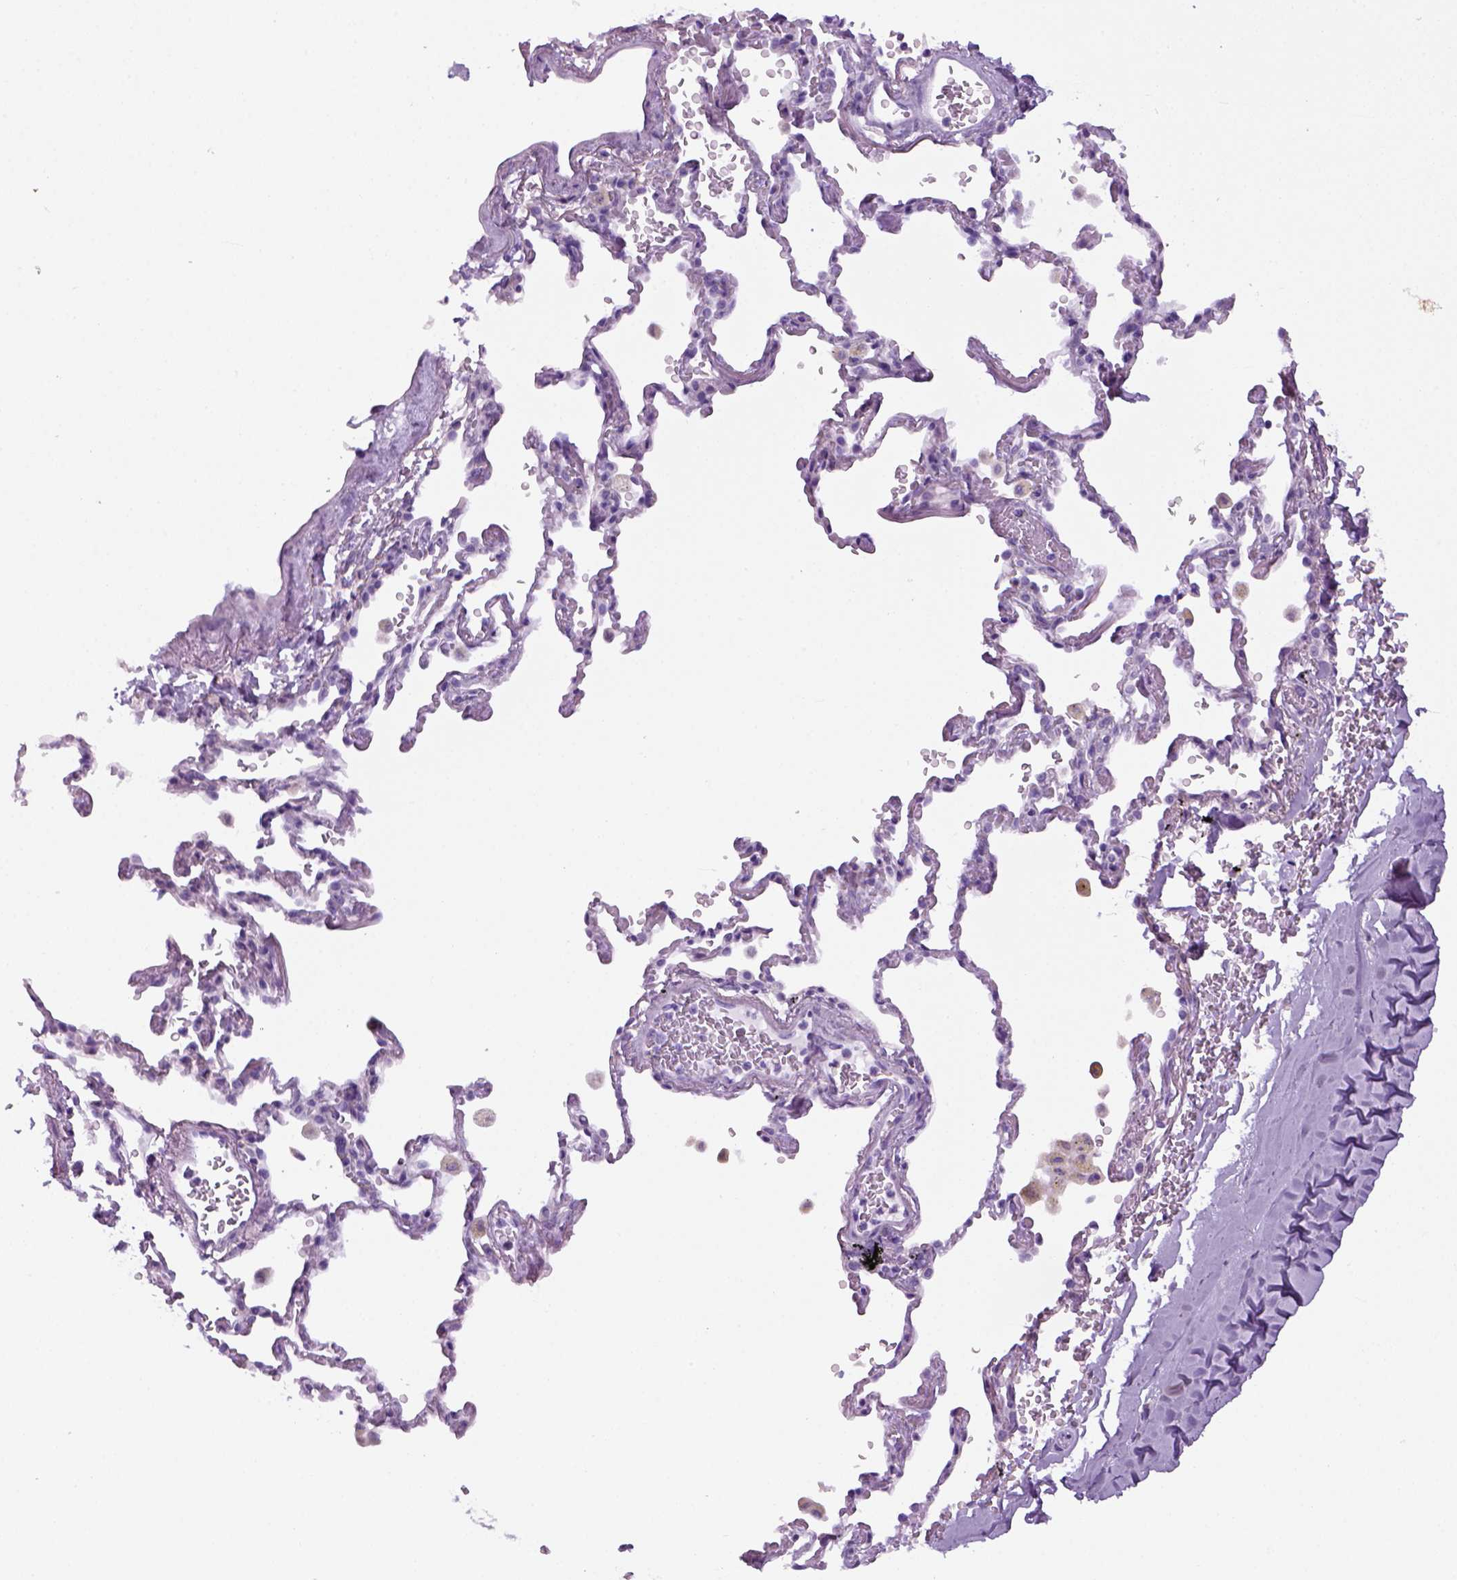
{"staining": {"intensity": "negative", "quantity": "none", "location": "none"}, "tissue": "adipose tissue", "cell_type": "Adipocytes", "image_type": "normal", "snomed": [{"axis": "morphology", "description": "Normal tissue, NOS"}, {"axis": "topography", "description": "Cartilage tissue"}, {"axis": "topography", "description": "Bronchus"}, {"axis": "topography", "description": "Peripheral nerve tissue"}], "caption": "An image of adipose tissue stained for a protein displays no brown staining in adipocytes.", "gene": "SGCG", "patient": {"sex": "male", "age": 67}}